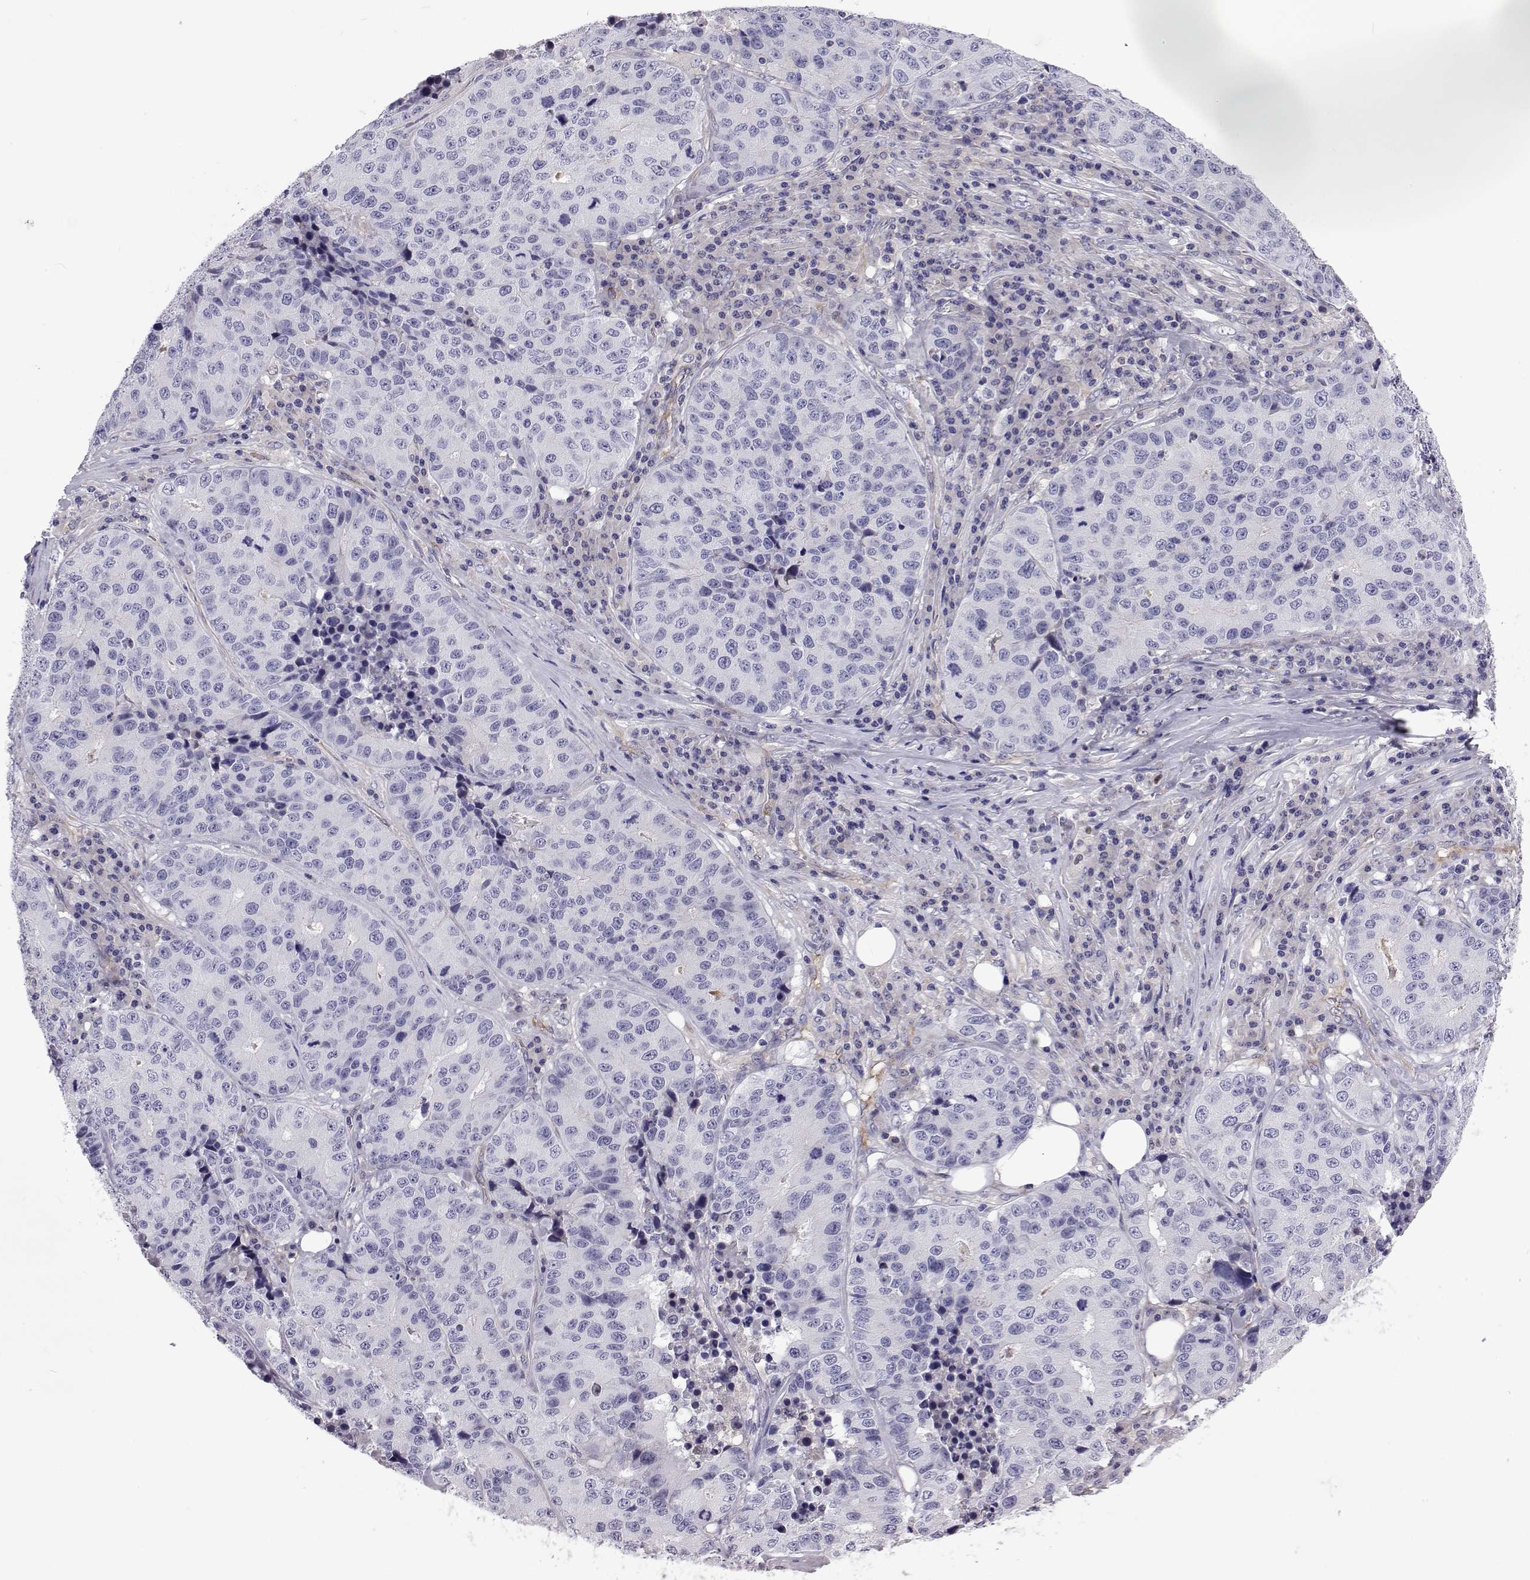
{"staining": {"intensity": "negative", "quantity": "none", "location": "none"}, "tissue": "stomach cancer", "cell_type": "Tumor cells", "image_type": "cancer", "snomed": [{"axis": "morphology", "description": "Adenocarcinoma, NOS"}, {"axis": "topography", "description": "Stomach"}], "caption": "Tumor cells are negative for brown protein staining in stomach cancer.", "gene": "TCF15", "patient": {"sex": "male", "age": 71}}